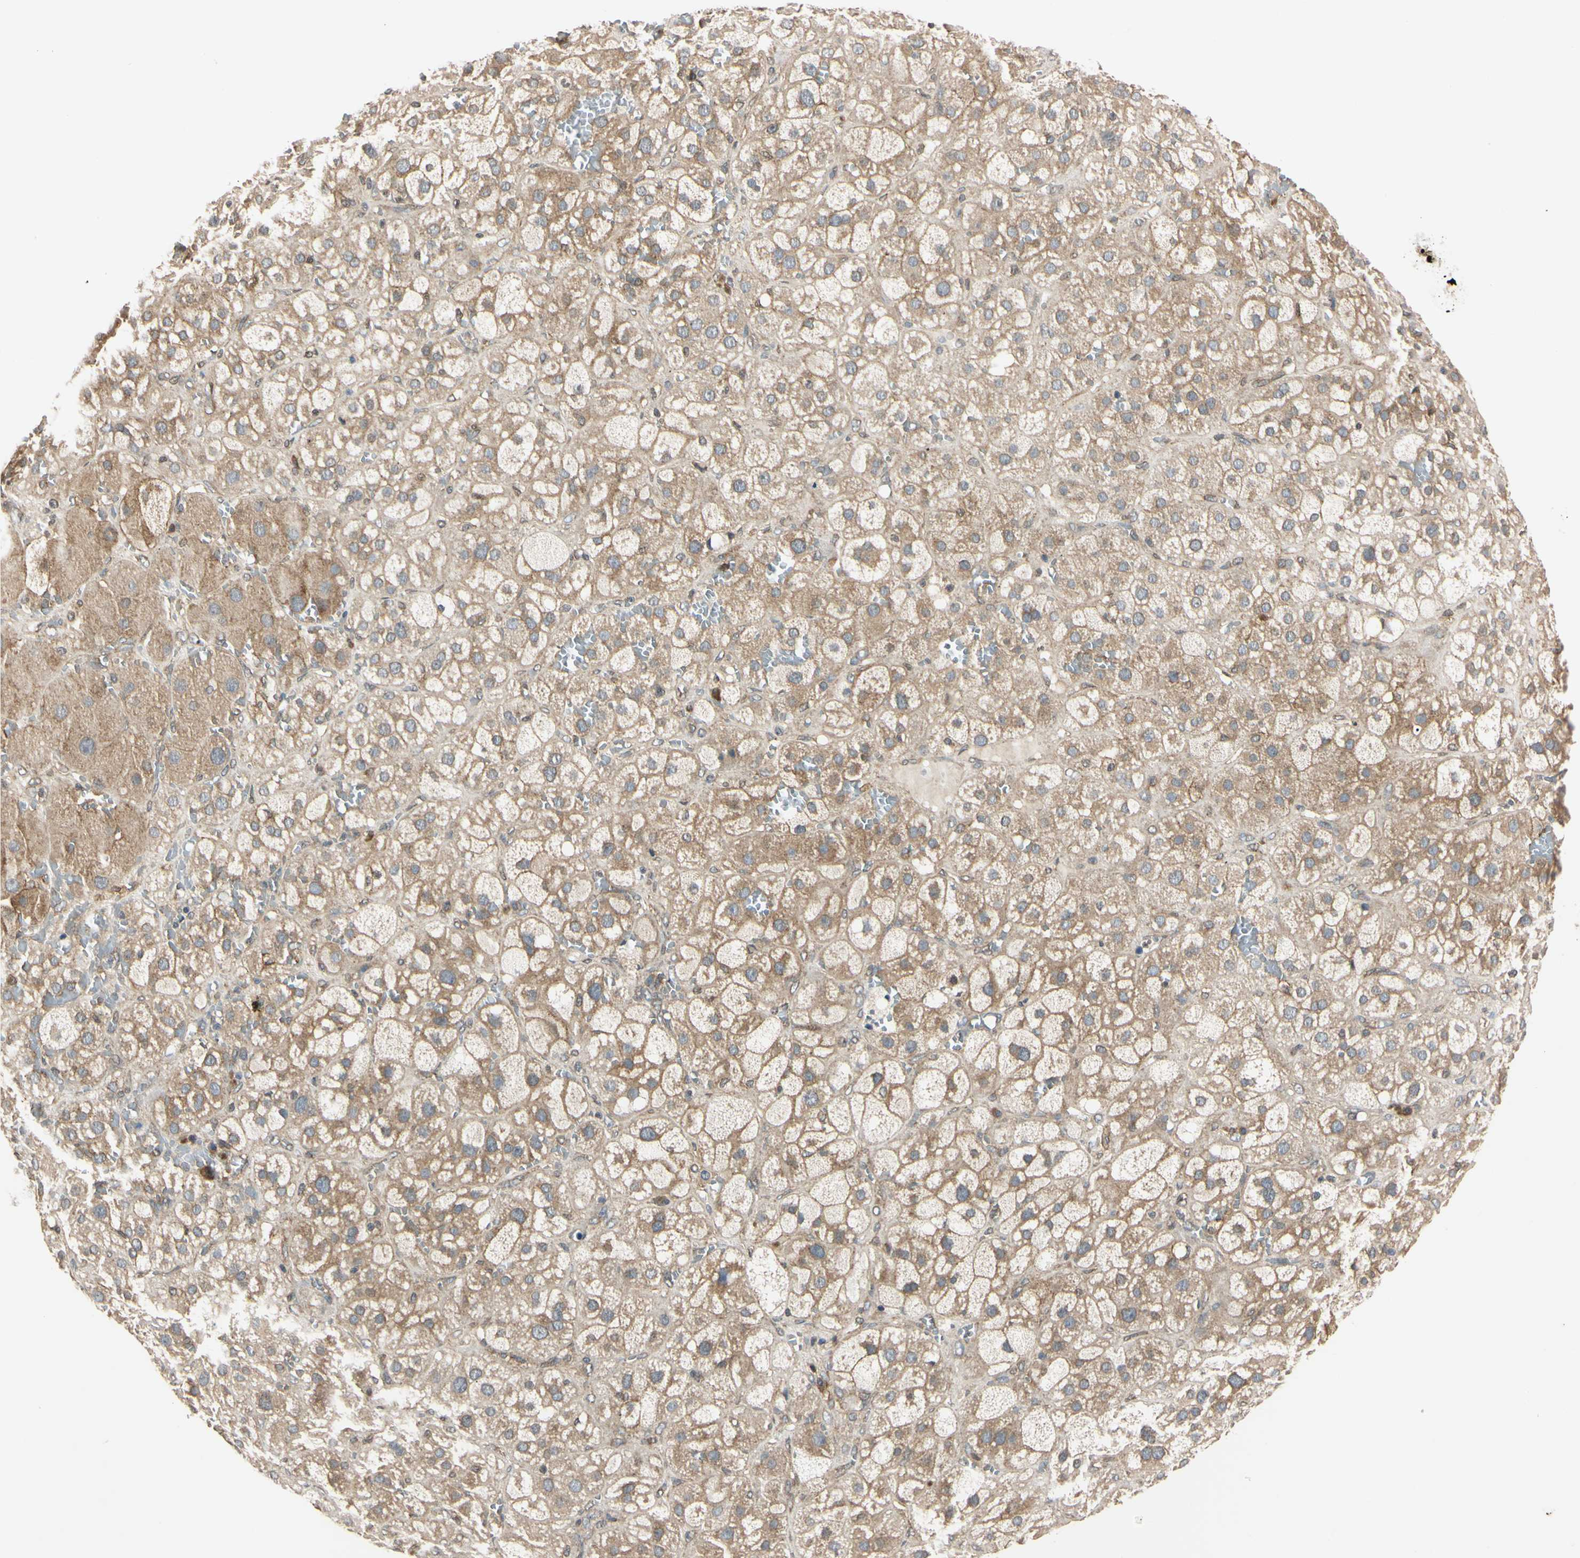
{"staining": {"intensity": "moderate", "quantity": "25%-75%", "location": "cytoplasmic/membranous"}, "tissue": "adrenal gland", "cell_type": "Glandular cells", "image_type": "normal", "snomed": [{"axis": "morphology", "description": "Normal tissue, NOS"}, {"axis": "topography", "description": "Adrenal gland"}], "caption": "Moderate cytoplasmic/membranous expression is seen in about 25%-75% of glandular cells in benign adrenal gland.", "gene": "EPN1", "patient": {"sex": "female", "age": 47}}